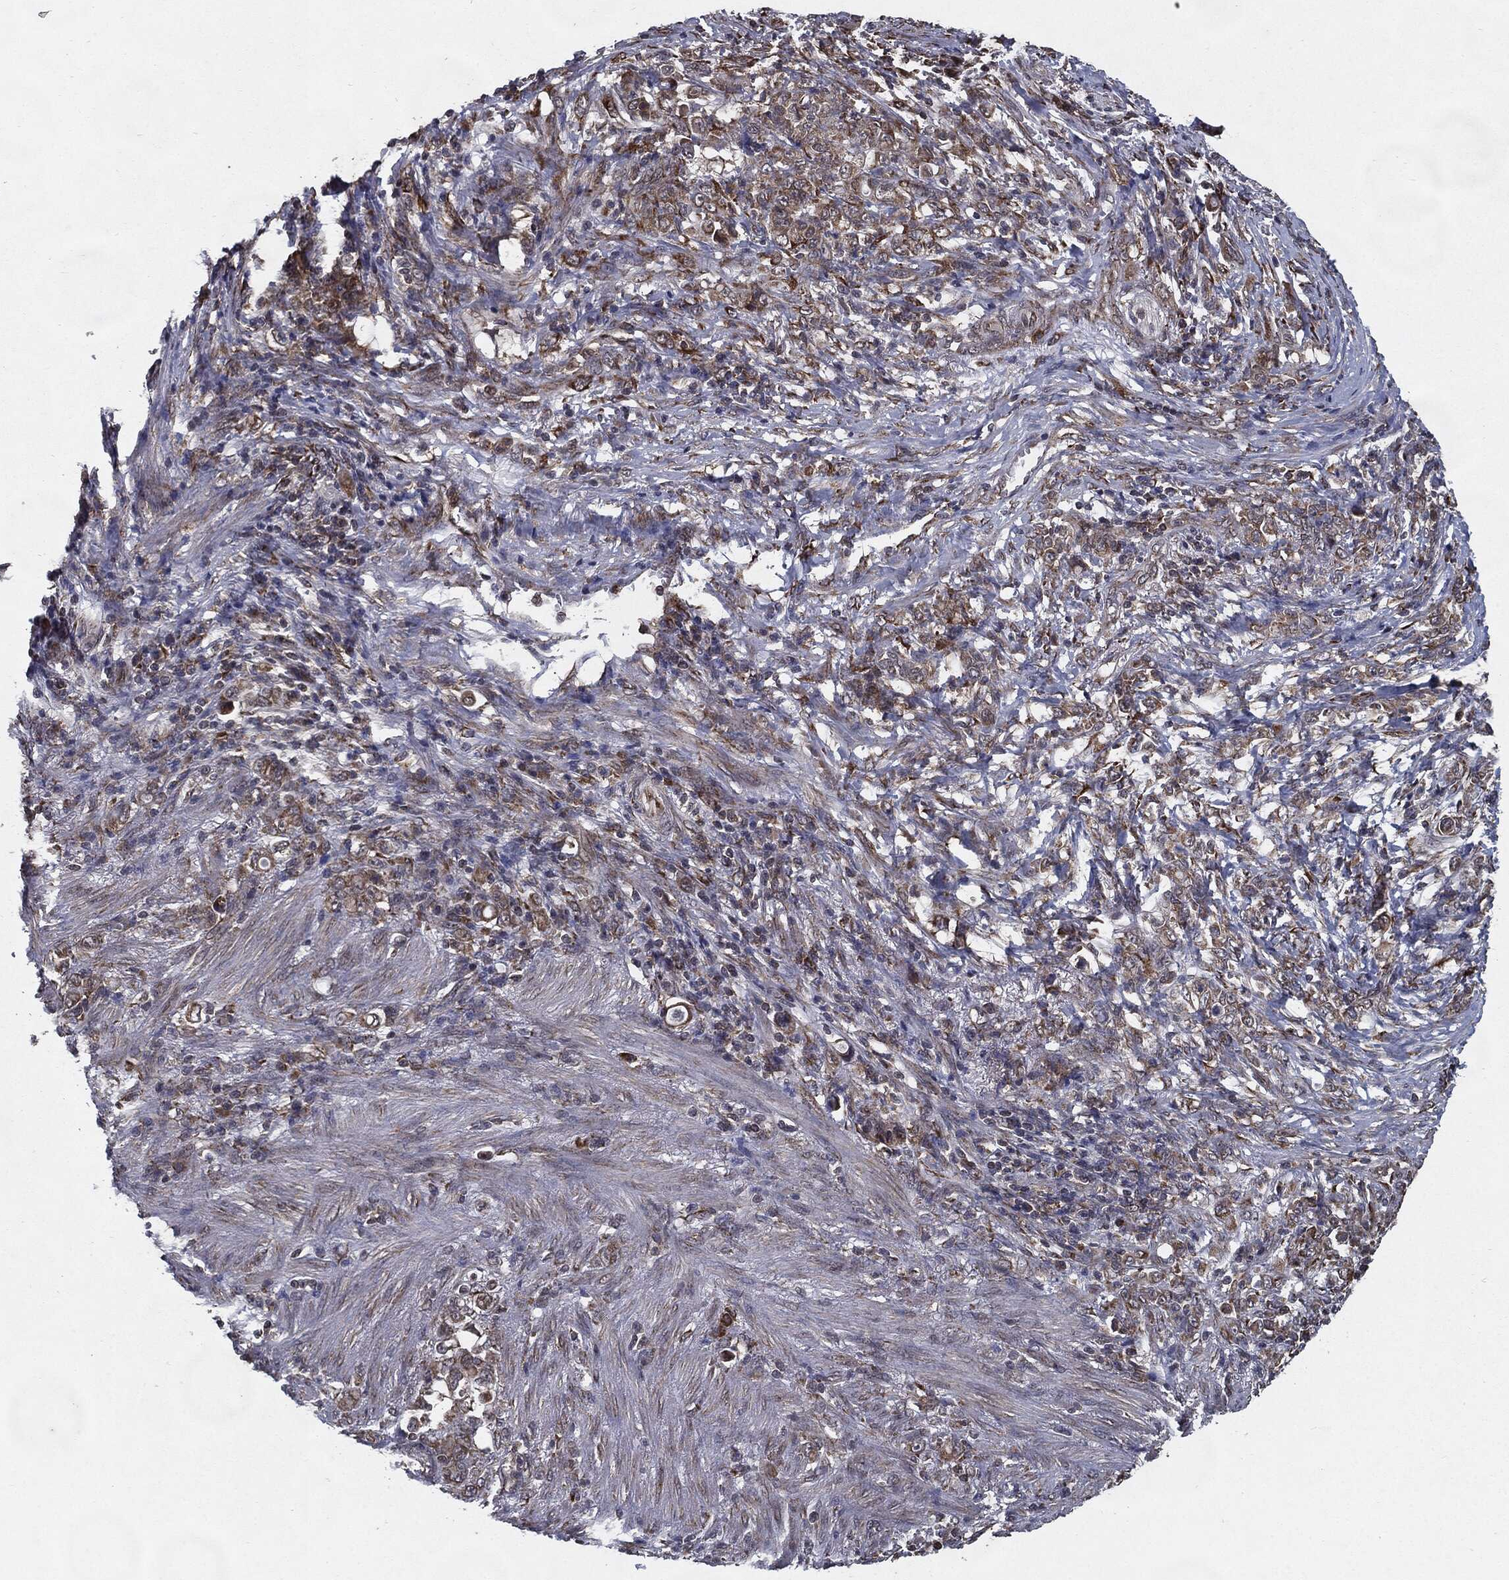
{"staining": {"intensity": "moderate", "quantity": "25%-75%", "location": "cytoplasmic/membranous"}, "tissue": "stomach cancer", "cell_type": "Tumor cells", "image_type": "cancer", "snomed": [{"axis": "morphology", "description": "Normal tissue, NOS"}, {"axis": "morphology", "description": "Adenocarcinoma, NOS"}, {"axis": "topography", "description": "Stomach"}], "caption": "This is an image of IHC staining of stomach cancer, which shows moderate positivity in the cytoplasmic/membranous of tumor cells.", "gene": "HDAC5", "patient": {"sex": "female", "age": 79}}